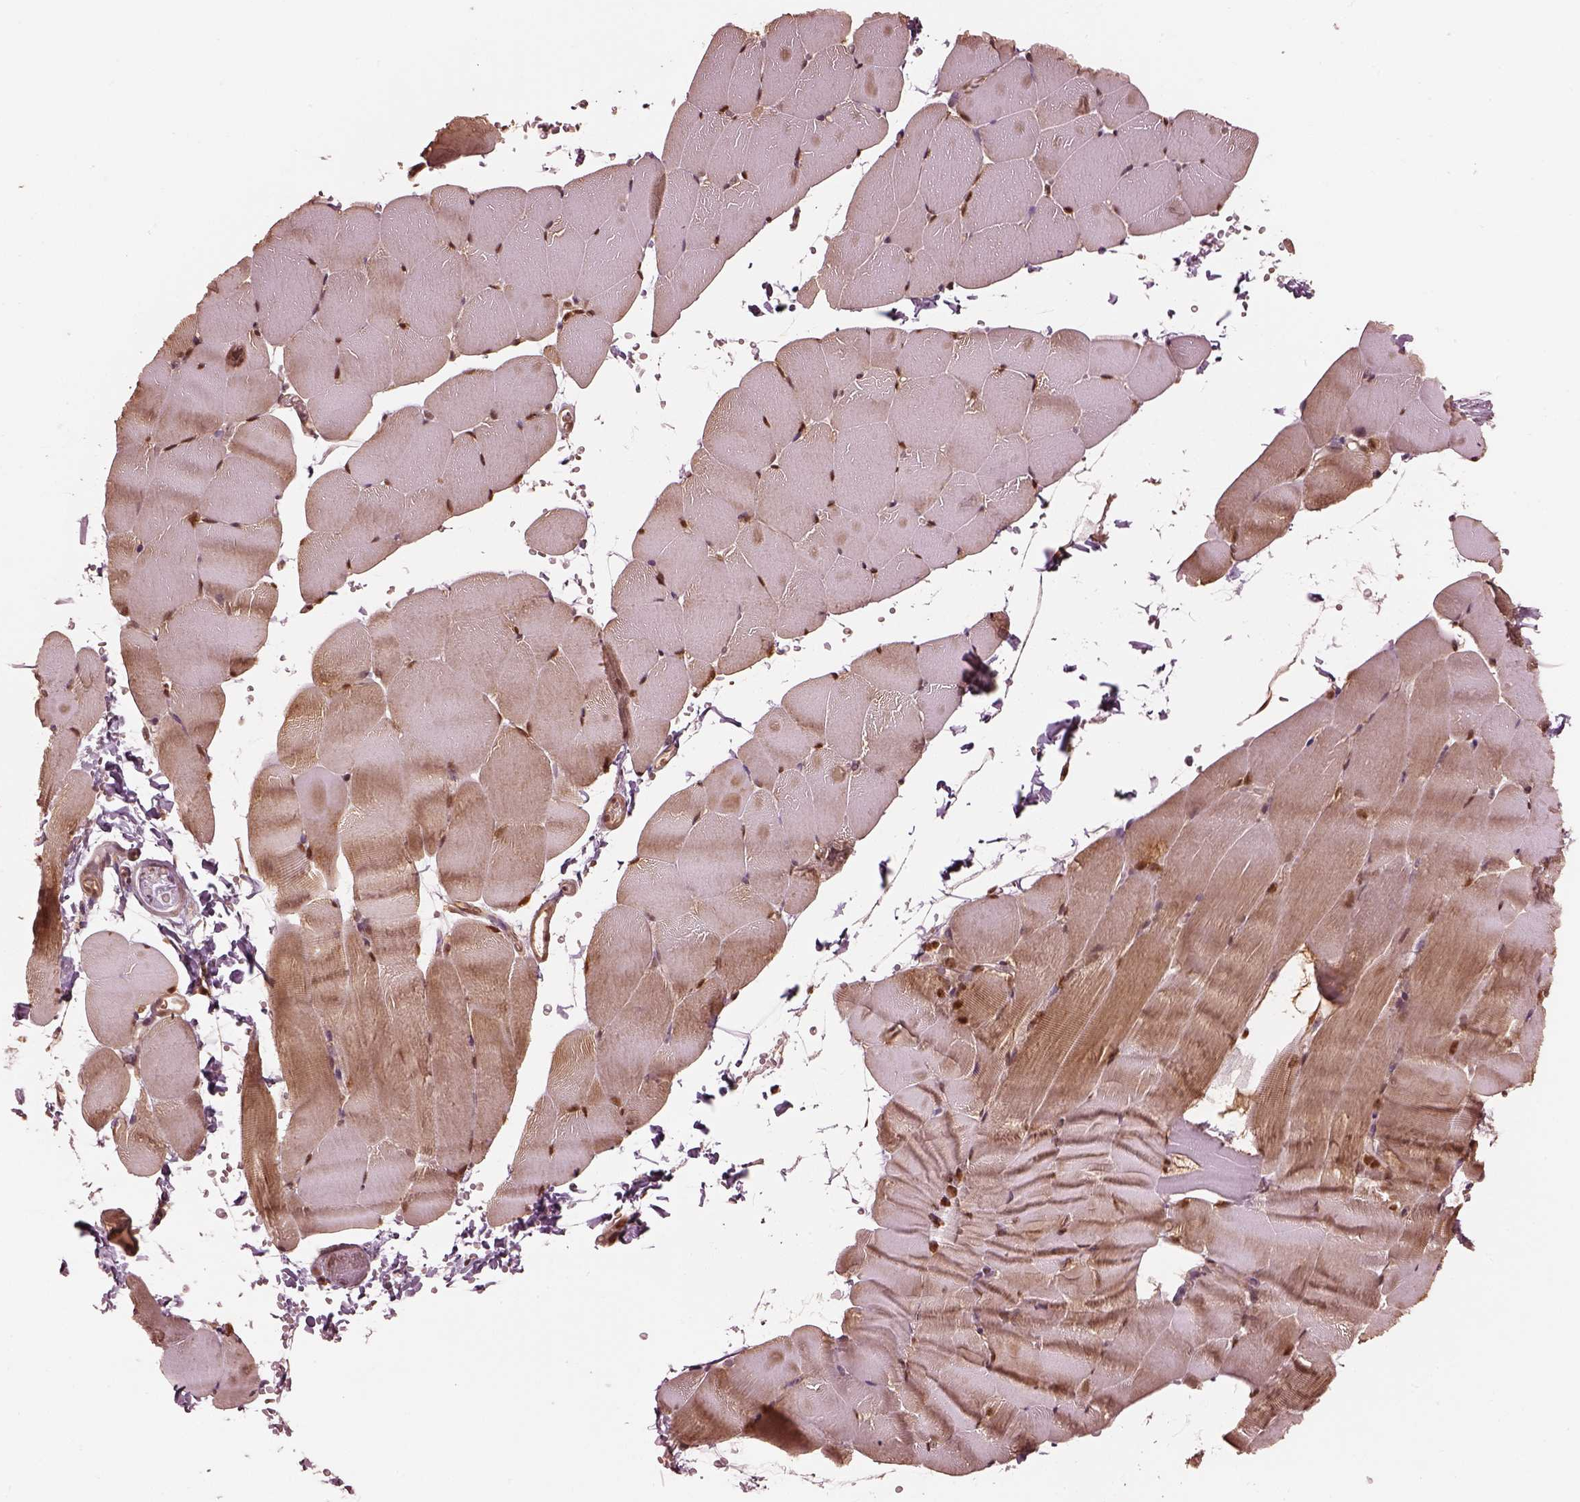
{"staining": {"intensity": "moderate", "quantity": "25%-75%", "location": "cytoplasmic/membranous,nuclear"}, "tissue": "skeletal muscle", "cell_type": "Myocytes", "image_type": "normal", "snomed": [{"axis": "morphology", "description": "Normal tissue, NOS"}, {"axis": "topography", "description": "Skeletal muscle"}], "caption": "Immunohistochemical staining of unremarkable skeletal muscle exhibits medium levels of moderate cytoplasmic/membranous,nuclear staining in approximately 25%-75% of myocytes. Using DAB (brown) and hematoxylin (blue) stains, captured at high magnification using brightfield microscopy.", "gene": "PSMC5", "patient": {"sex": "female", "age": 37}}